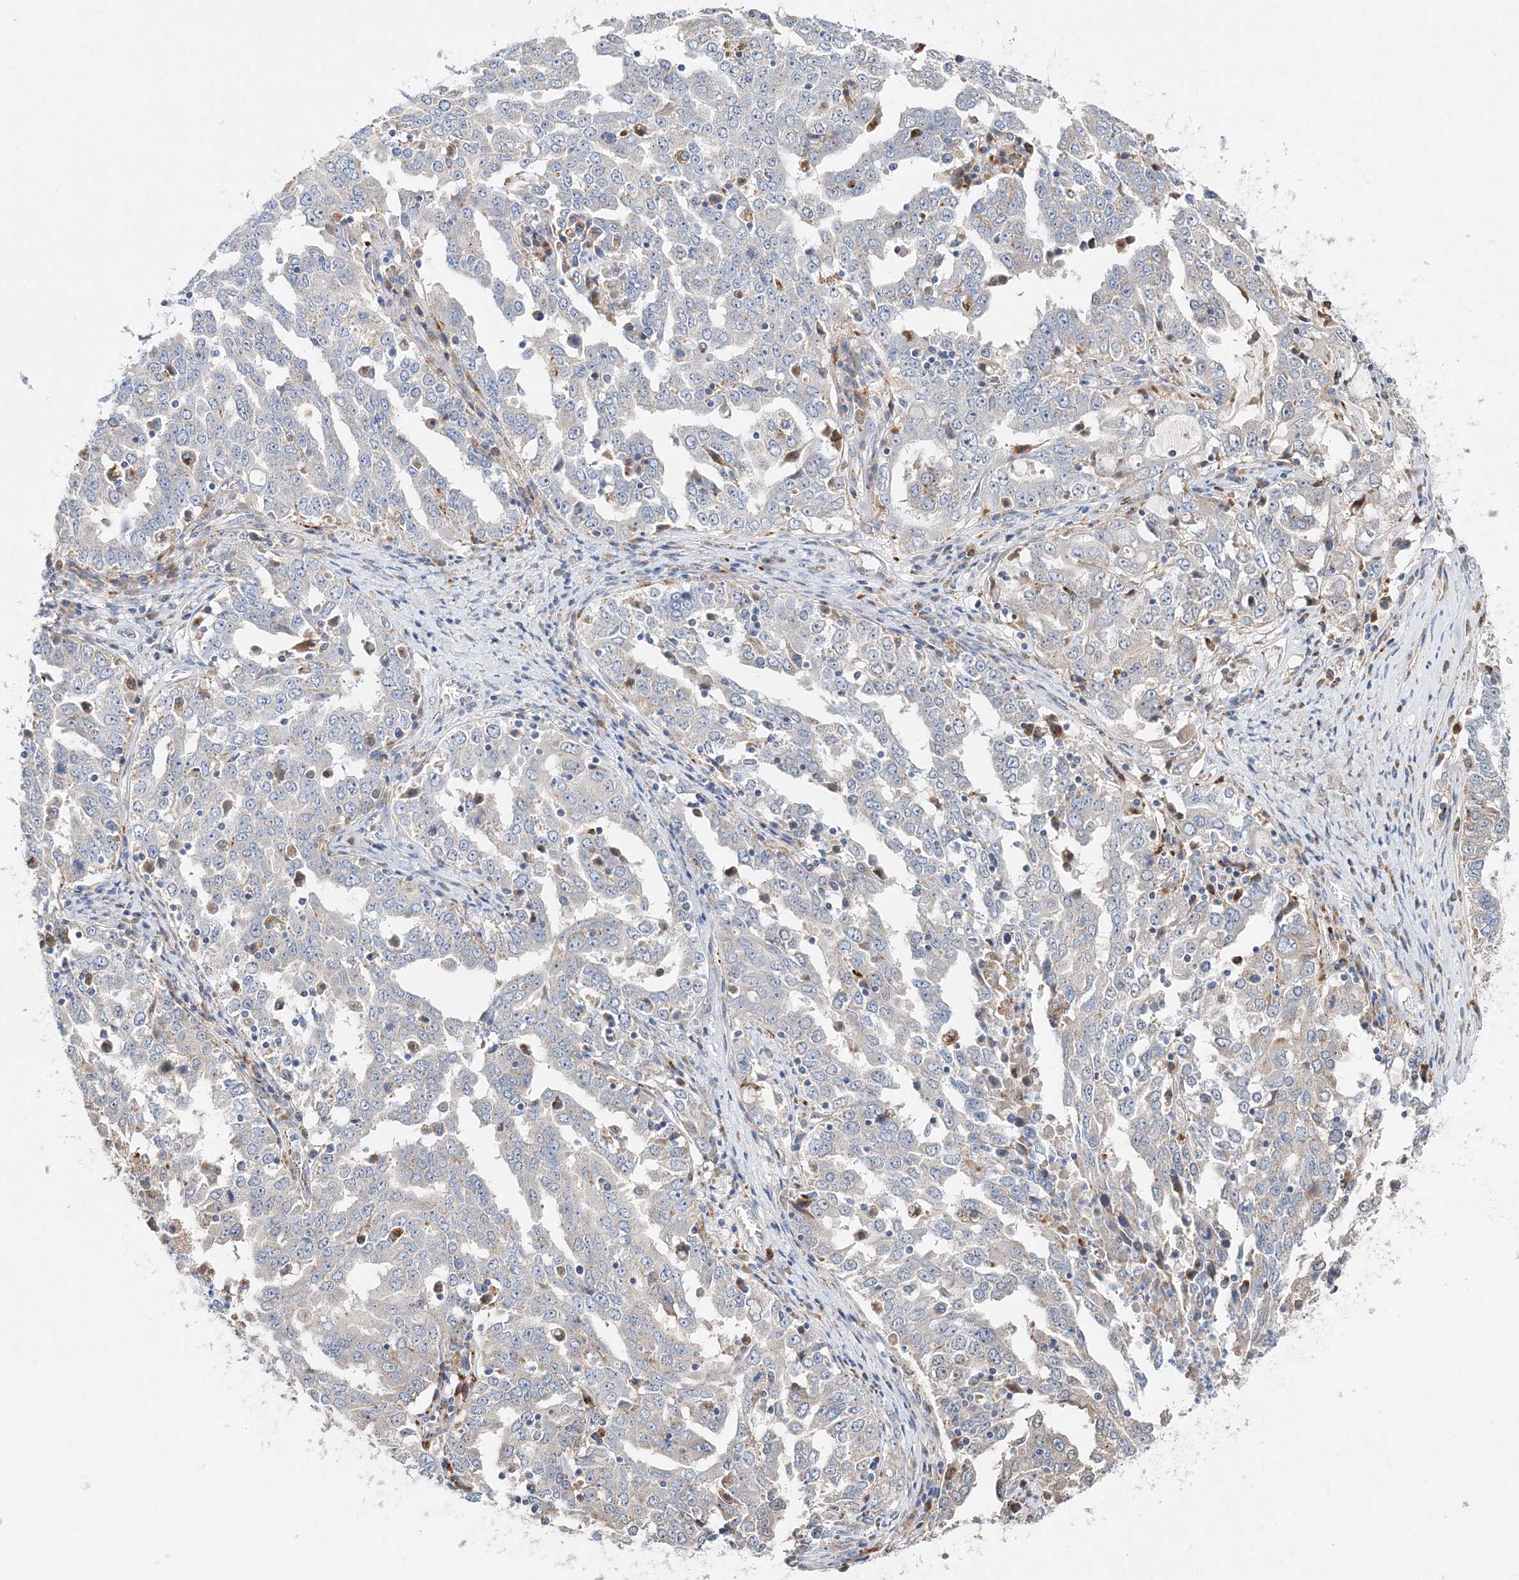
{"staining": {"intensity": "negative", "quantity": "none", "location": "none"}, "tissue": "ovarian cancer", "cell_type": "Tumor cells", "image_type": "cancer", "snomed": [{"axis": "morphology", "description": "Carcinoma, endometroid"}, {"axis": "topography", "description": "Ovary"}], "caption": "This is an IHC micrograph of ovarian cancer (endometroid carcinoma). There is no staining in tumor cells.", "gene": "C3orf38", "patient": {"sex": "female", "age": 62}}